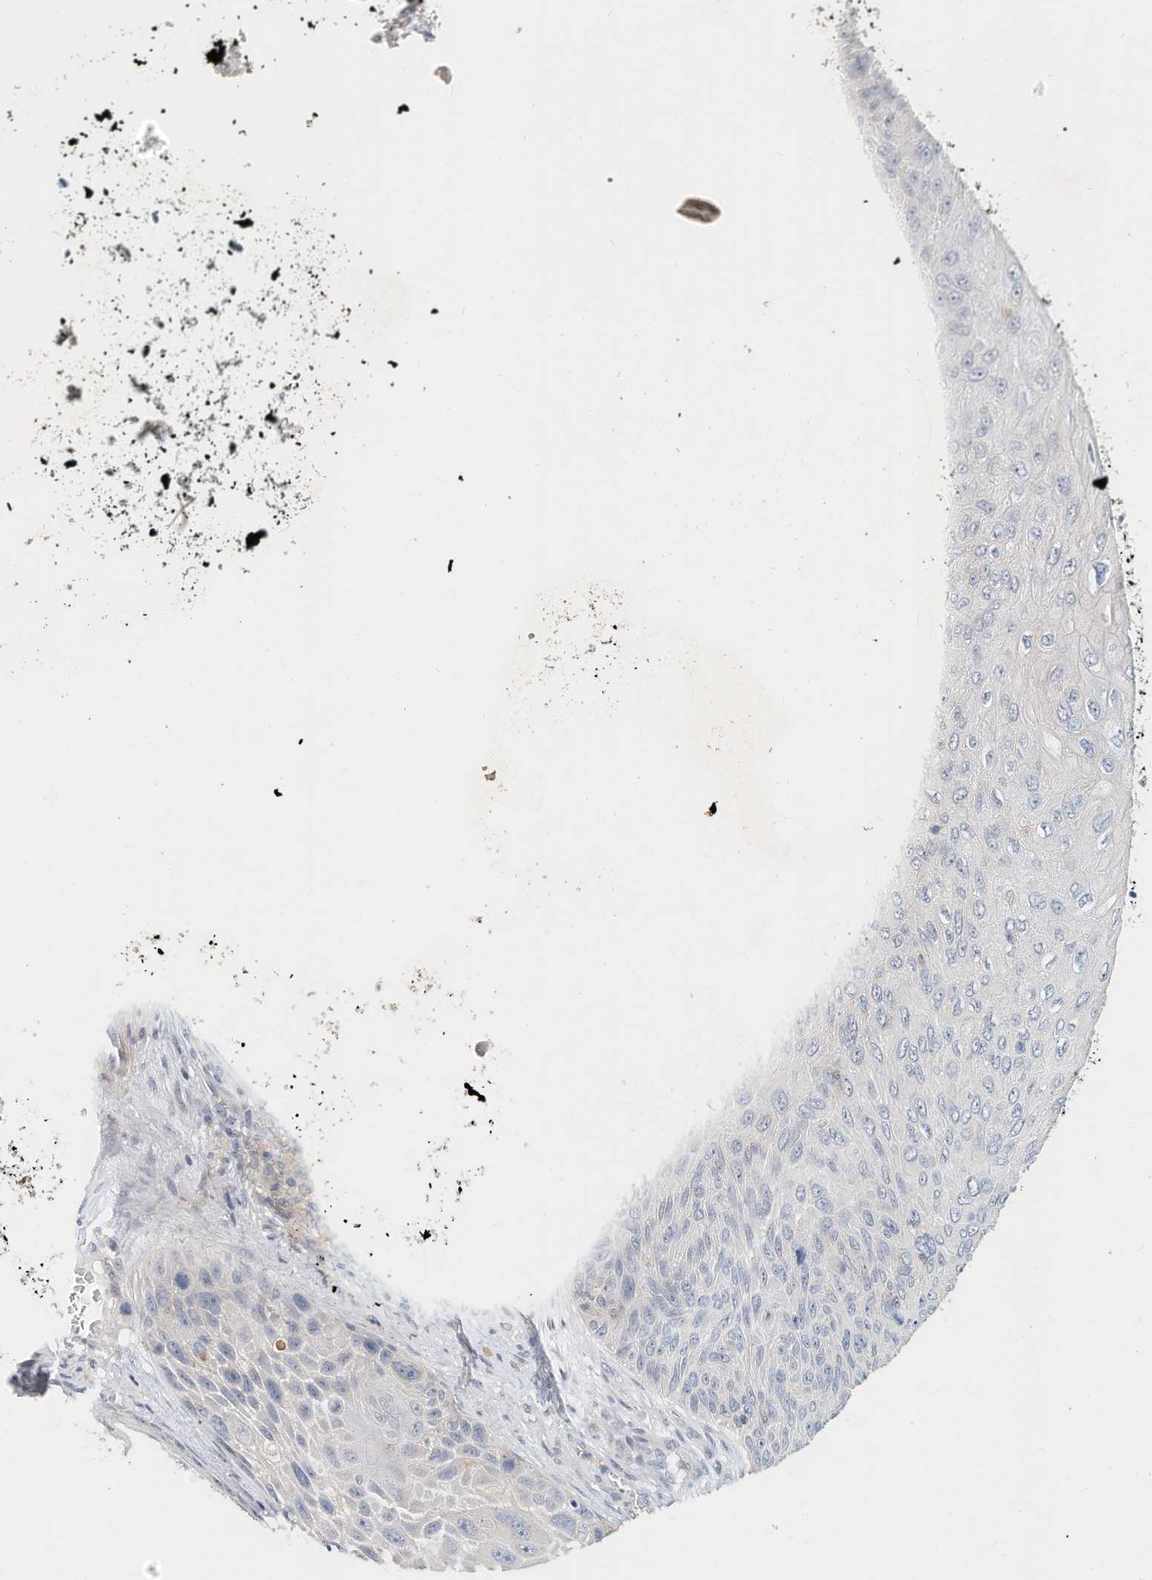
{"staining": {"intensity": "negative", "quantity": "none", "location": "none"}, "tissue": "skin cancer", "cell_type": "Tumor cells", "image_type": "cancer", "snomed": [{"axis": "morphology", "description": "Squamous cell carcinoma, NOS"}, {"axis": "topography", "description": "Skin"}], "caption": "Squamous cell carcinoma (skin) was stained to show a protein in brown. There is no significant staining in tumor cells. (DAB (3,3'-diaminobenzidine) immunohistochemistry (IHC) visualized using brightfield microscopy, high magnification).", "gene": "MICAL1", "patient": {"sex": "female", "age": 88}}